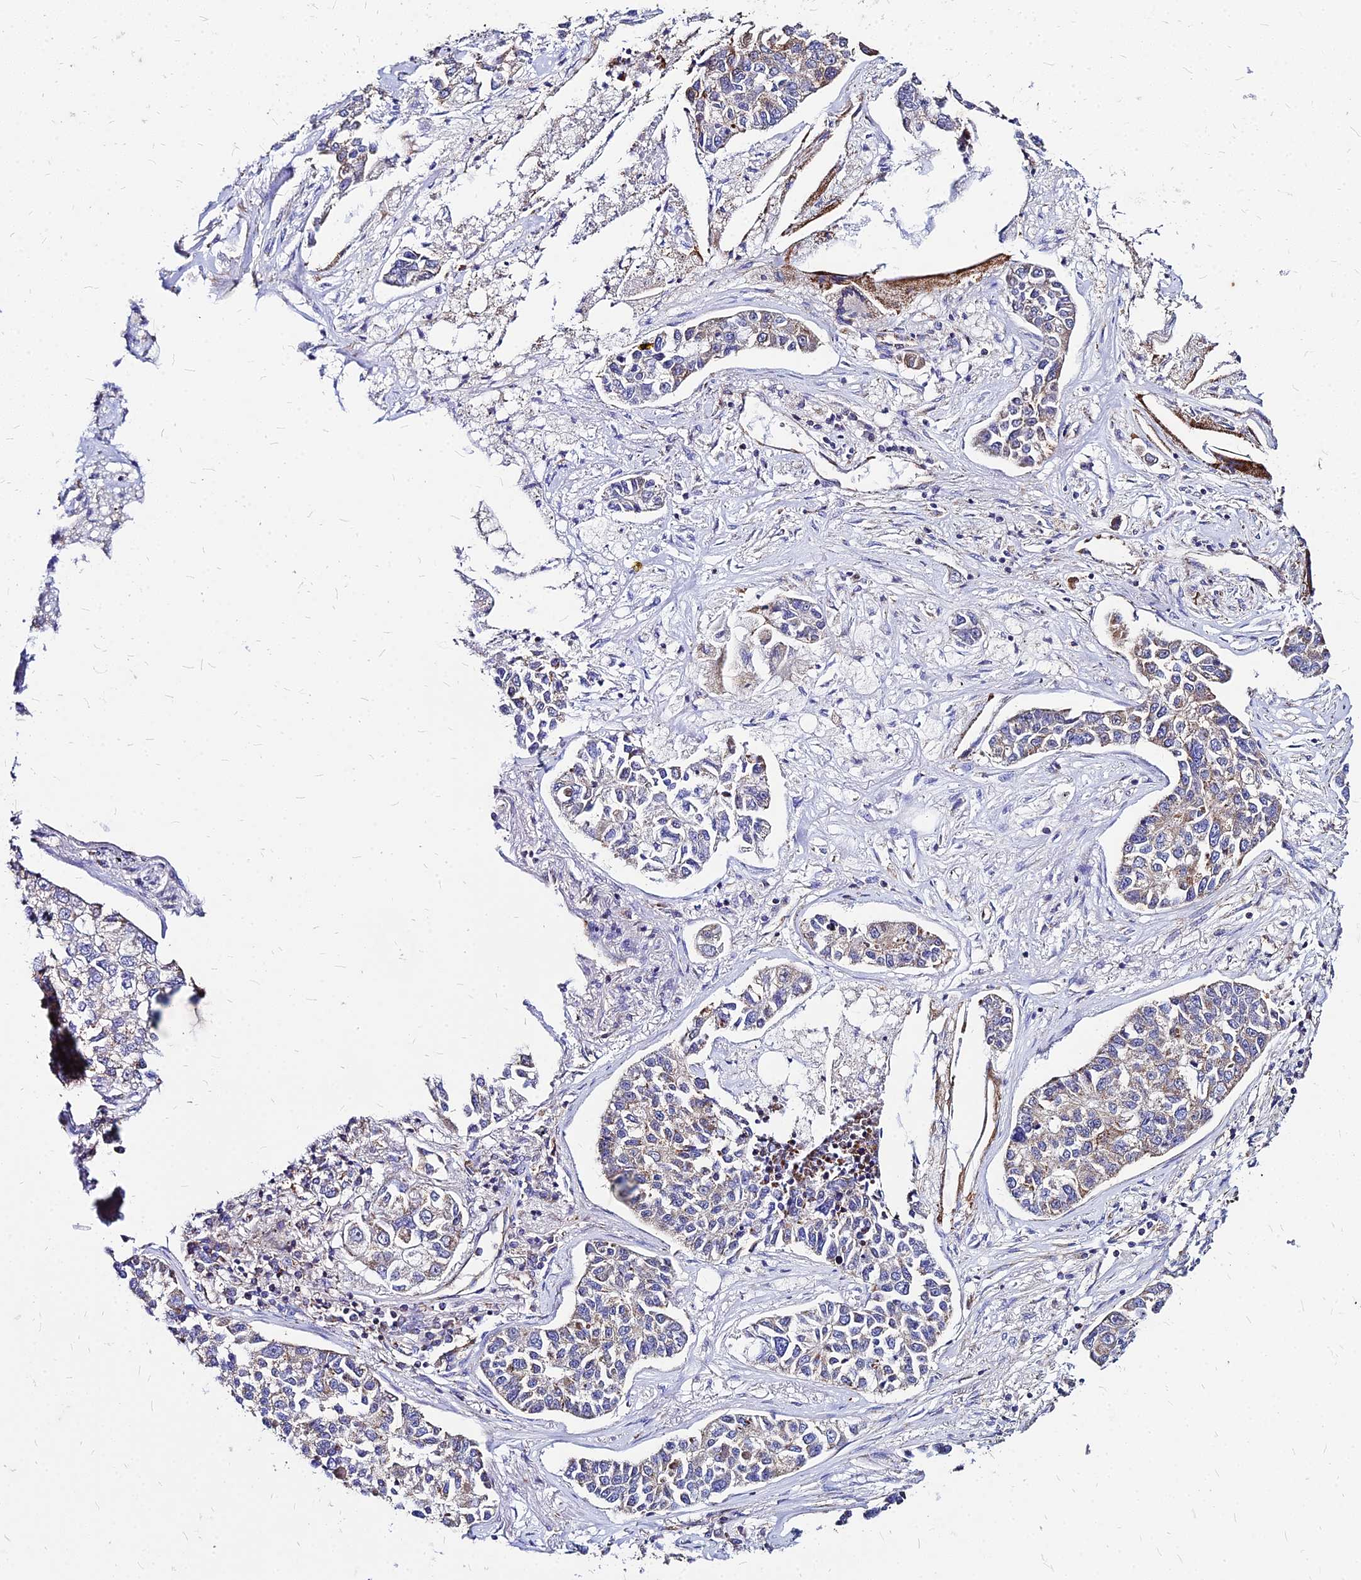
{"staining": {"intensity": "moderate", "quantity": "25%-75%", "location": "cytoplasmic/membranous"}, "tissue": "lung cancer", "cell_type": "Tumor cells", "image_type": "cancer", "snomed": [{"axis": "morphology", "description": "Adenocarcinoma, NOS"}, {"axis": "topography", "description": "Lung"}], "caption": "Immunohistochemical staining of lung cancer (adenocarcinoma) demonstrates medium levels of moderate cytoplasmic/membranous expression in about 25%-75% of tumor cells.", "gene": "DLD", "patient": {"sex": "male", "age": 49}}